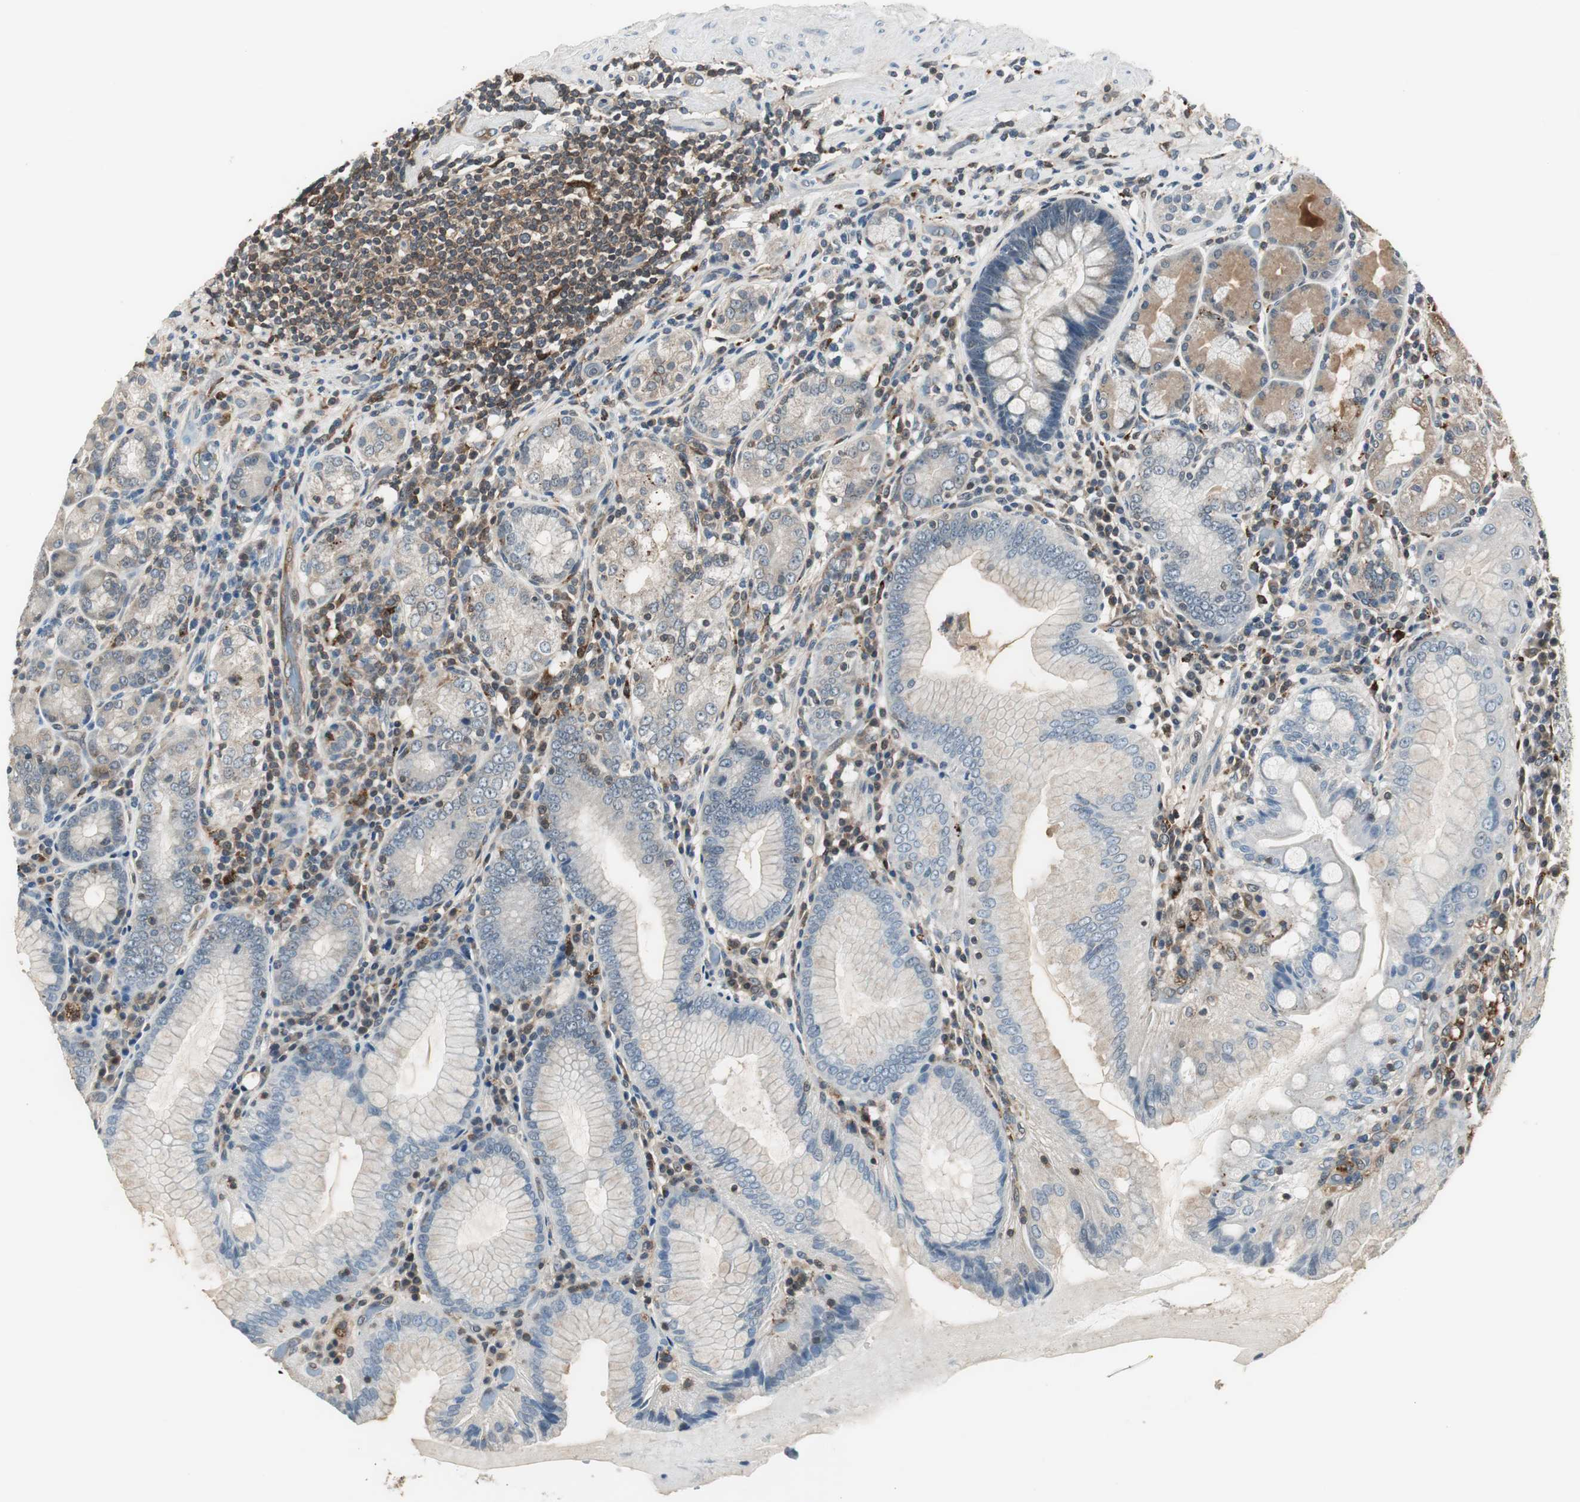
{"staining": {"intensity": "moderate", "quantity": ">75%", "location": "cytoplasmic/membranous"}, "tissue": "stomach", "cell_type": "Glandular cells", "image_type": "normal", "snomed": [{"axis": "morphology", "description": "Normal tissue, NOS"}, {"axis": "topography", "description": "Stomach, lower"}], "caption": "This micrograph exhibits benign stomach stained with IHC to label a protein in brown. The cytoplasmic/membranous of glandular cells show moderate positivity for the protein. Nuclei are counter-stained blue.", "gene": "NCK1", "patient": {"sex": "female", "age": 76}}